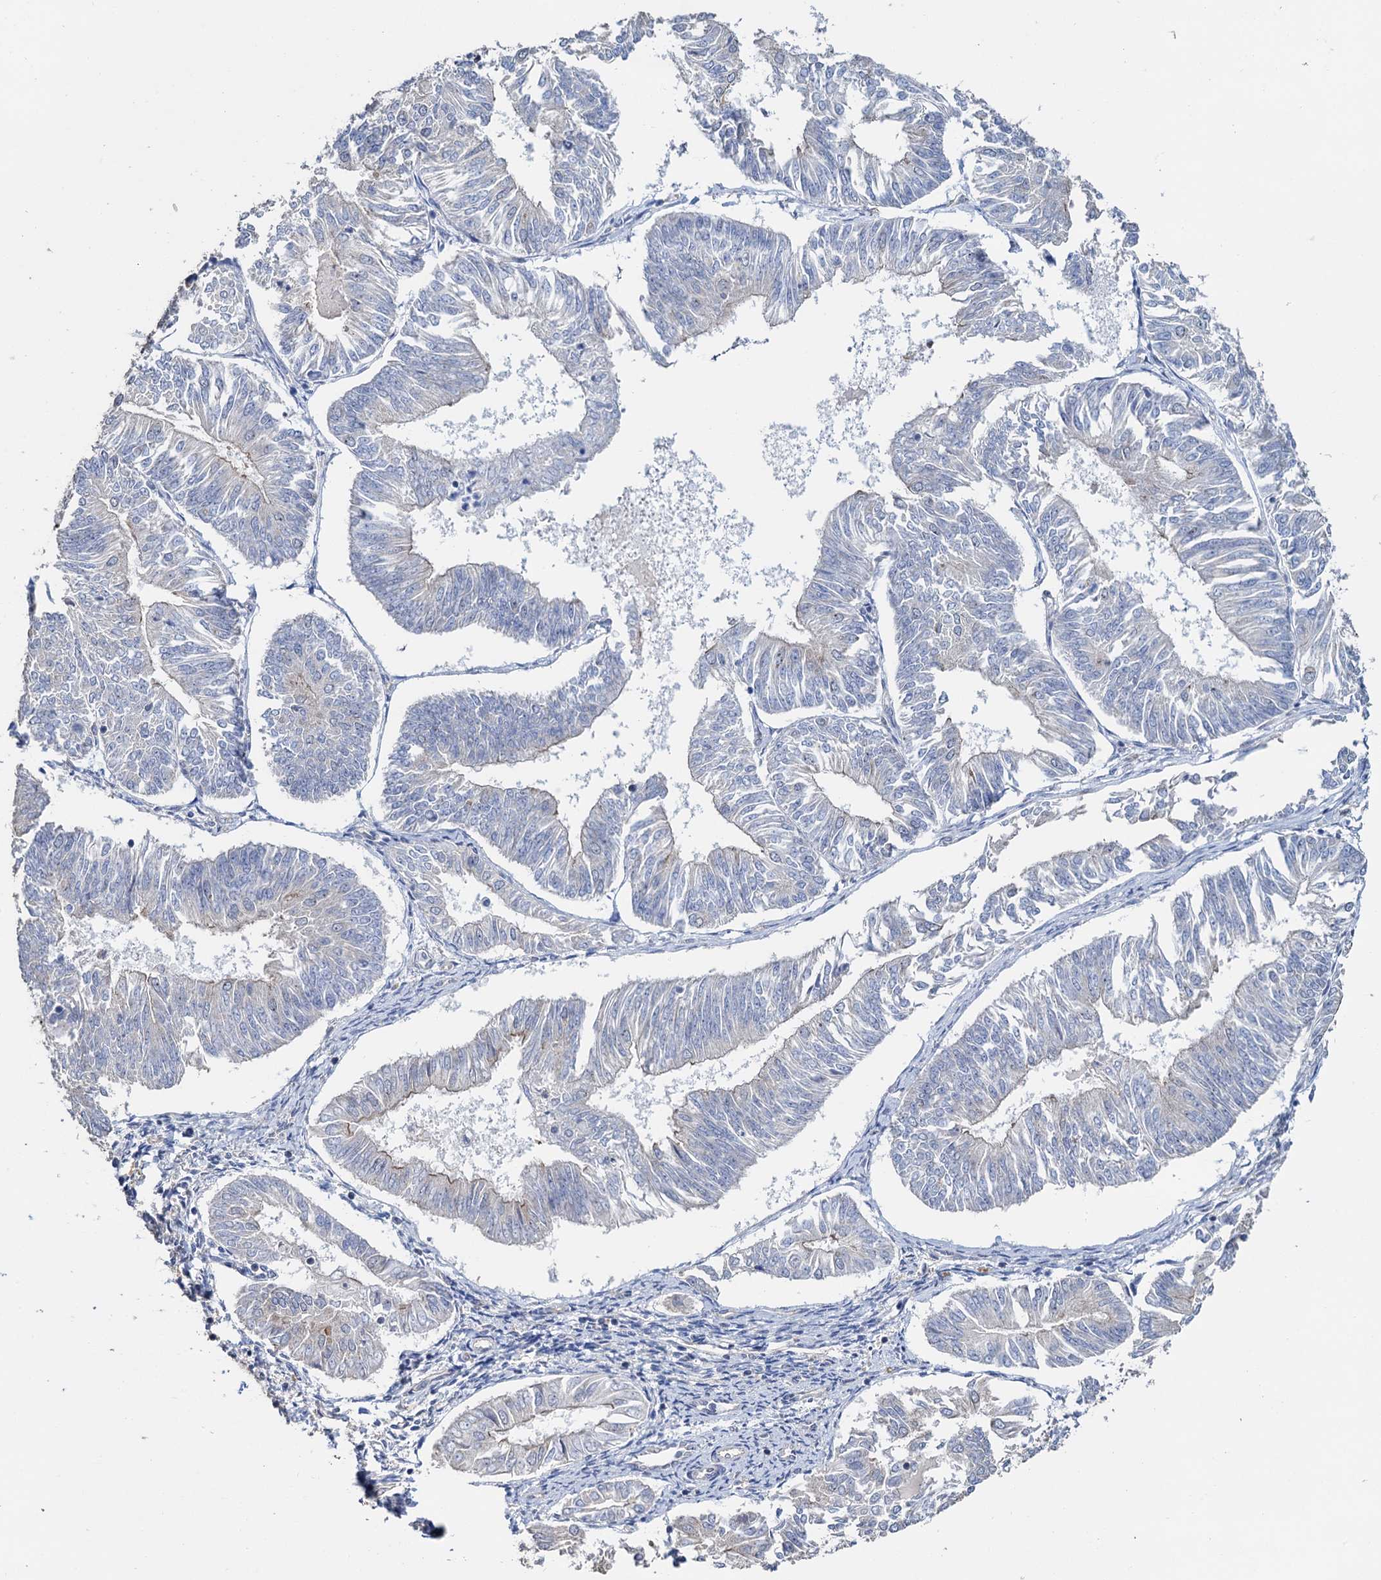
{"staining": {"intensity": "negative", "quantity": "none", "location": "none"}, "tissue": "endometrial cancer", "cell_type": "Tumor cells", "image_type": "cancer", "snomed": [{"axis": "morphology", "description": "Adenocarcinoma, NOS"}, {"axis": "topography", "description": "Endometrium"}], "caption": "Tumor cells are negative for protein expression in human endometrial cancer (adenocarcinoma).", "gene": "C2CD3", "patient": {"sex": "female", "age": 58}}